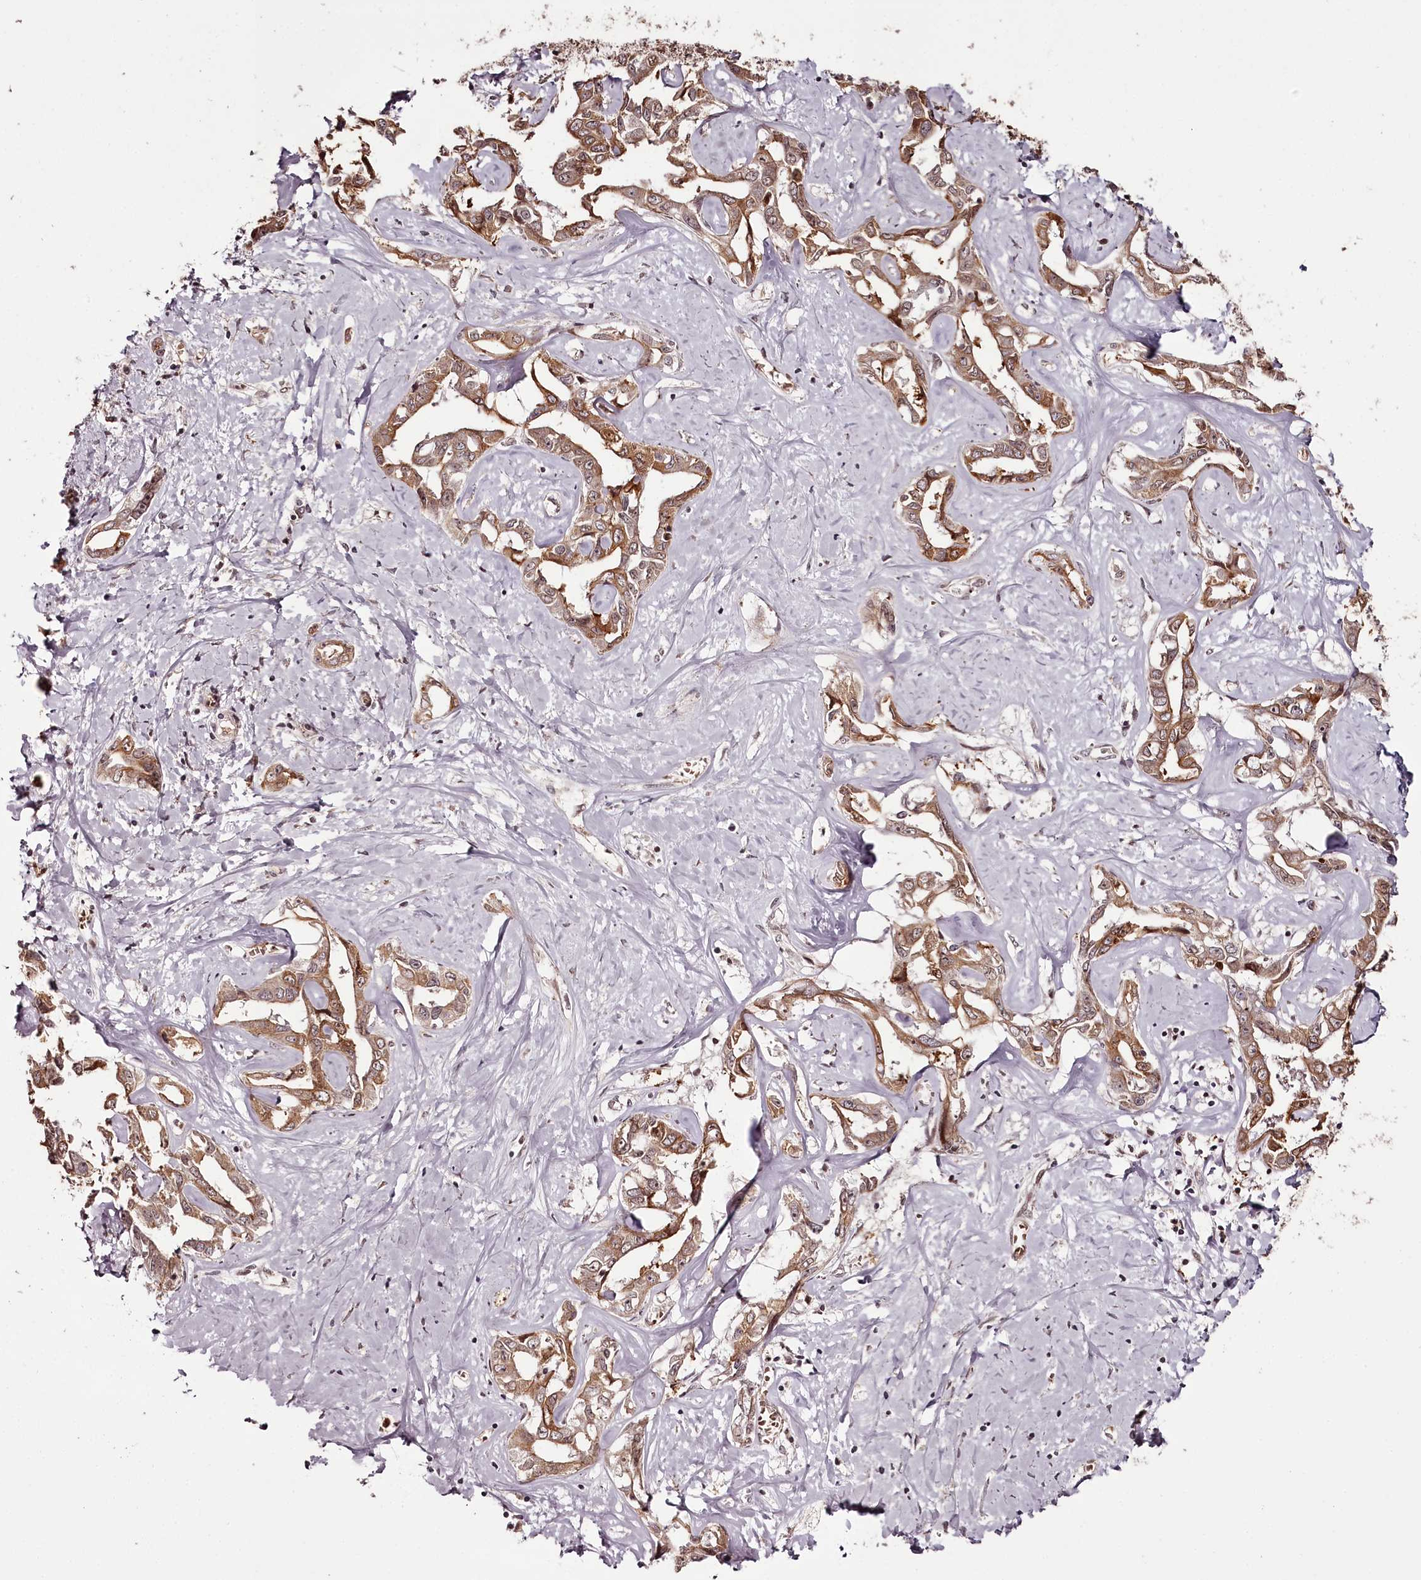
{"staining": {"intensity": "moderate", "quantity": ">75%", "location": "cytoplasmic/membranous"}, "tissue": "liver cancer", "cell_type": "Tumor cells", "image_type": "cancer", "snomed": [{"axis": "morphology", "description": "Cholangiocarcinoma"}, {"axis": "topography", "description": "Liver"}], "caption": "About >75% of tumor cells in liver cancer (cholangiocarcinoma) show moderate cytoplasmic/membranous protein positivity as visualized by brown immunohistochemical staining.", "gene": "THYN1", "patient": {"sex": "male", "age": 59}}